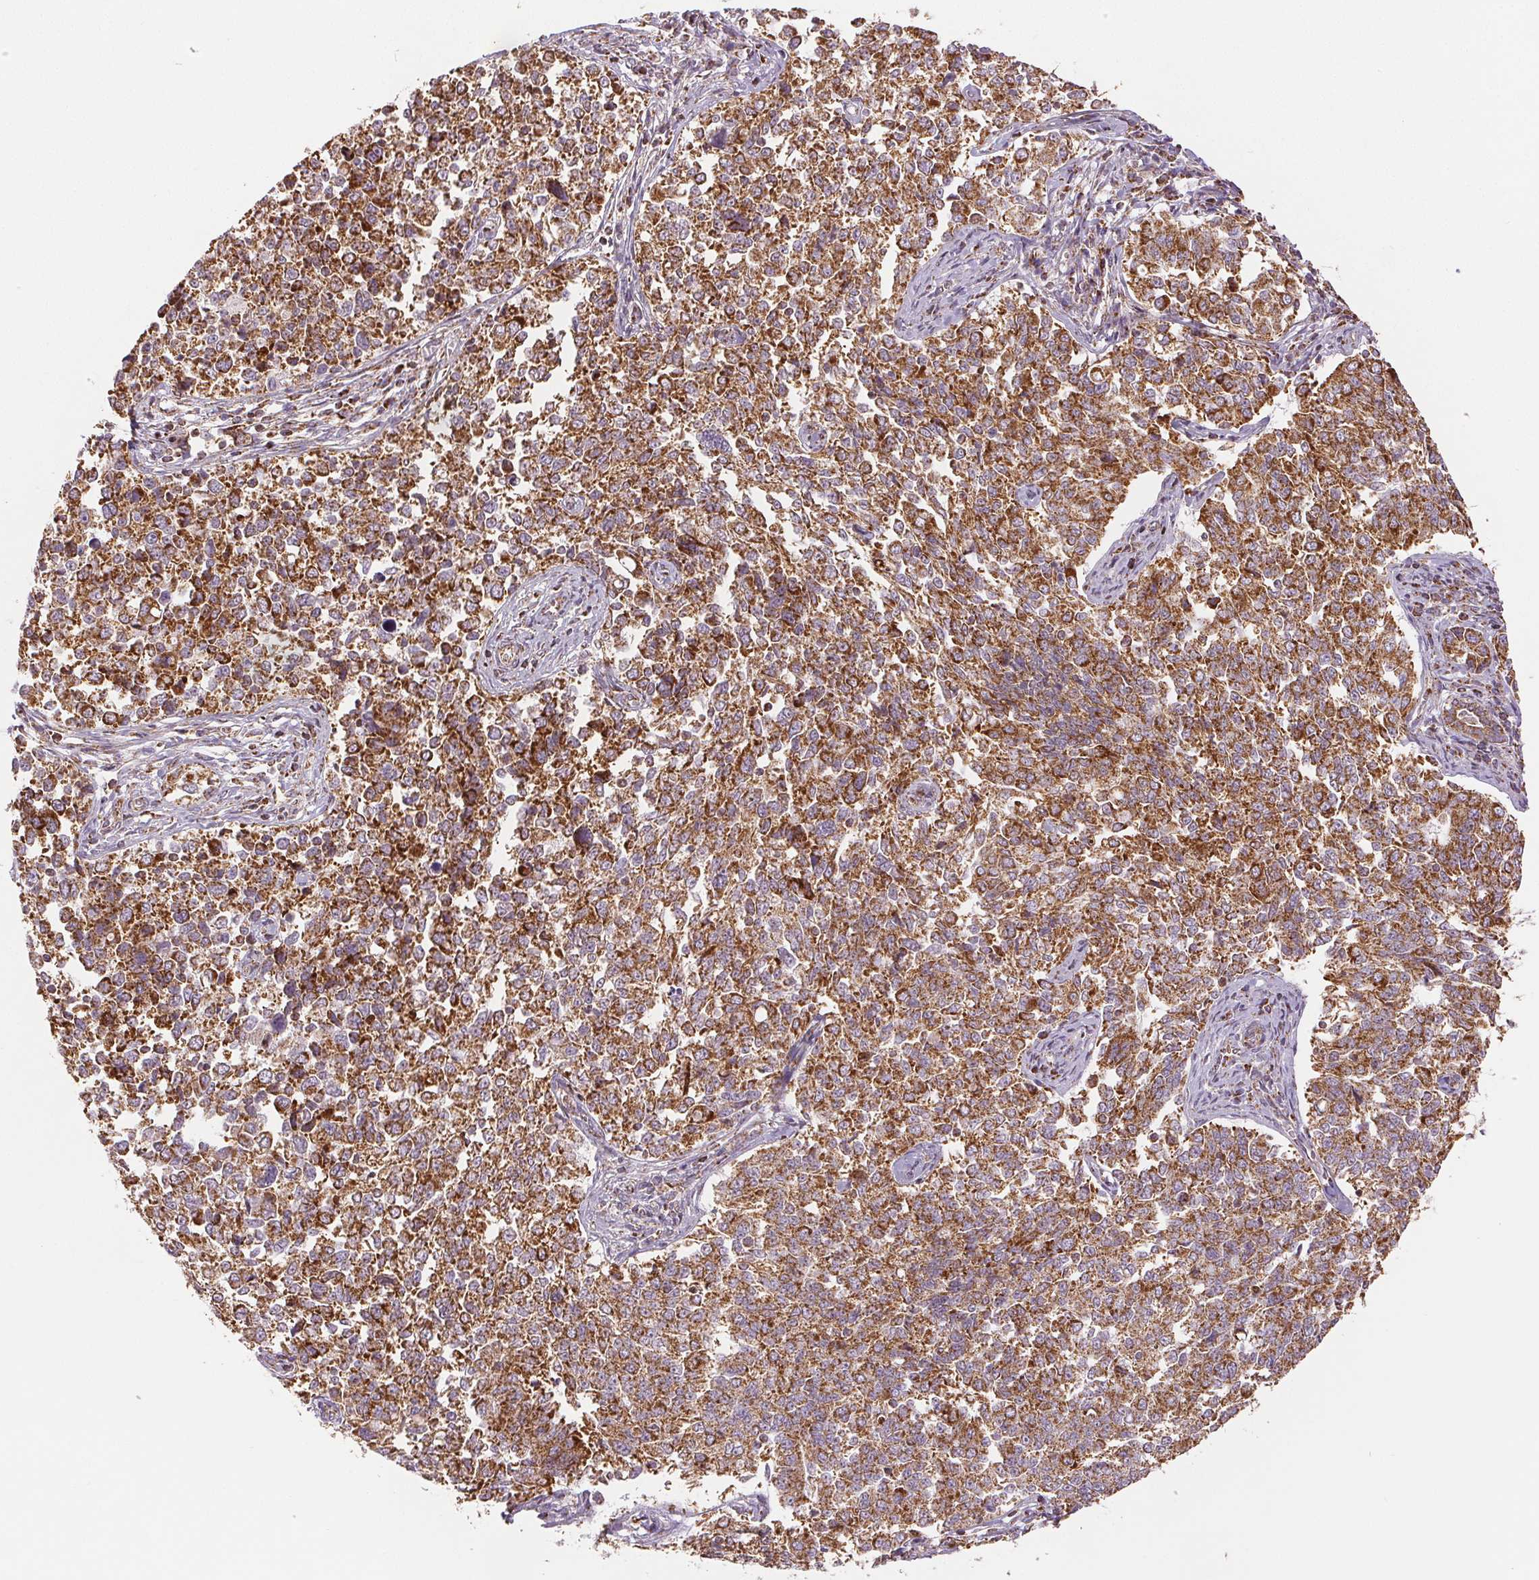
{"staining": {"intensity": "strong", "quantity": ">75%", "location": "cytoplasmic/membranous"}, "tissue": "endometrial cancer", "cell_type": "Tumor cells", "image_type": "cancer", "snomed": [{"axis": "morphology", "description": "Adenocarcinoma, NOS"}, {"axis": "topography", "description": "Endometrium"}], "caption": "Tumor cells reveal high levels of strong cytoplasmic/membranous positivity in about >75% of cells in human endometrial cancer.", "gene": "SDHB", "patient": {"sex": "female", "age": 43}}